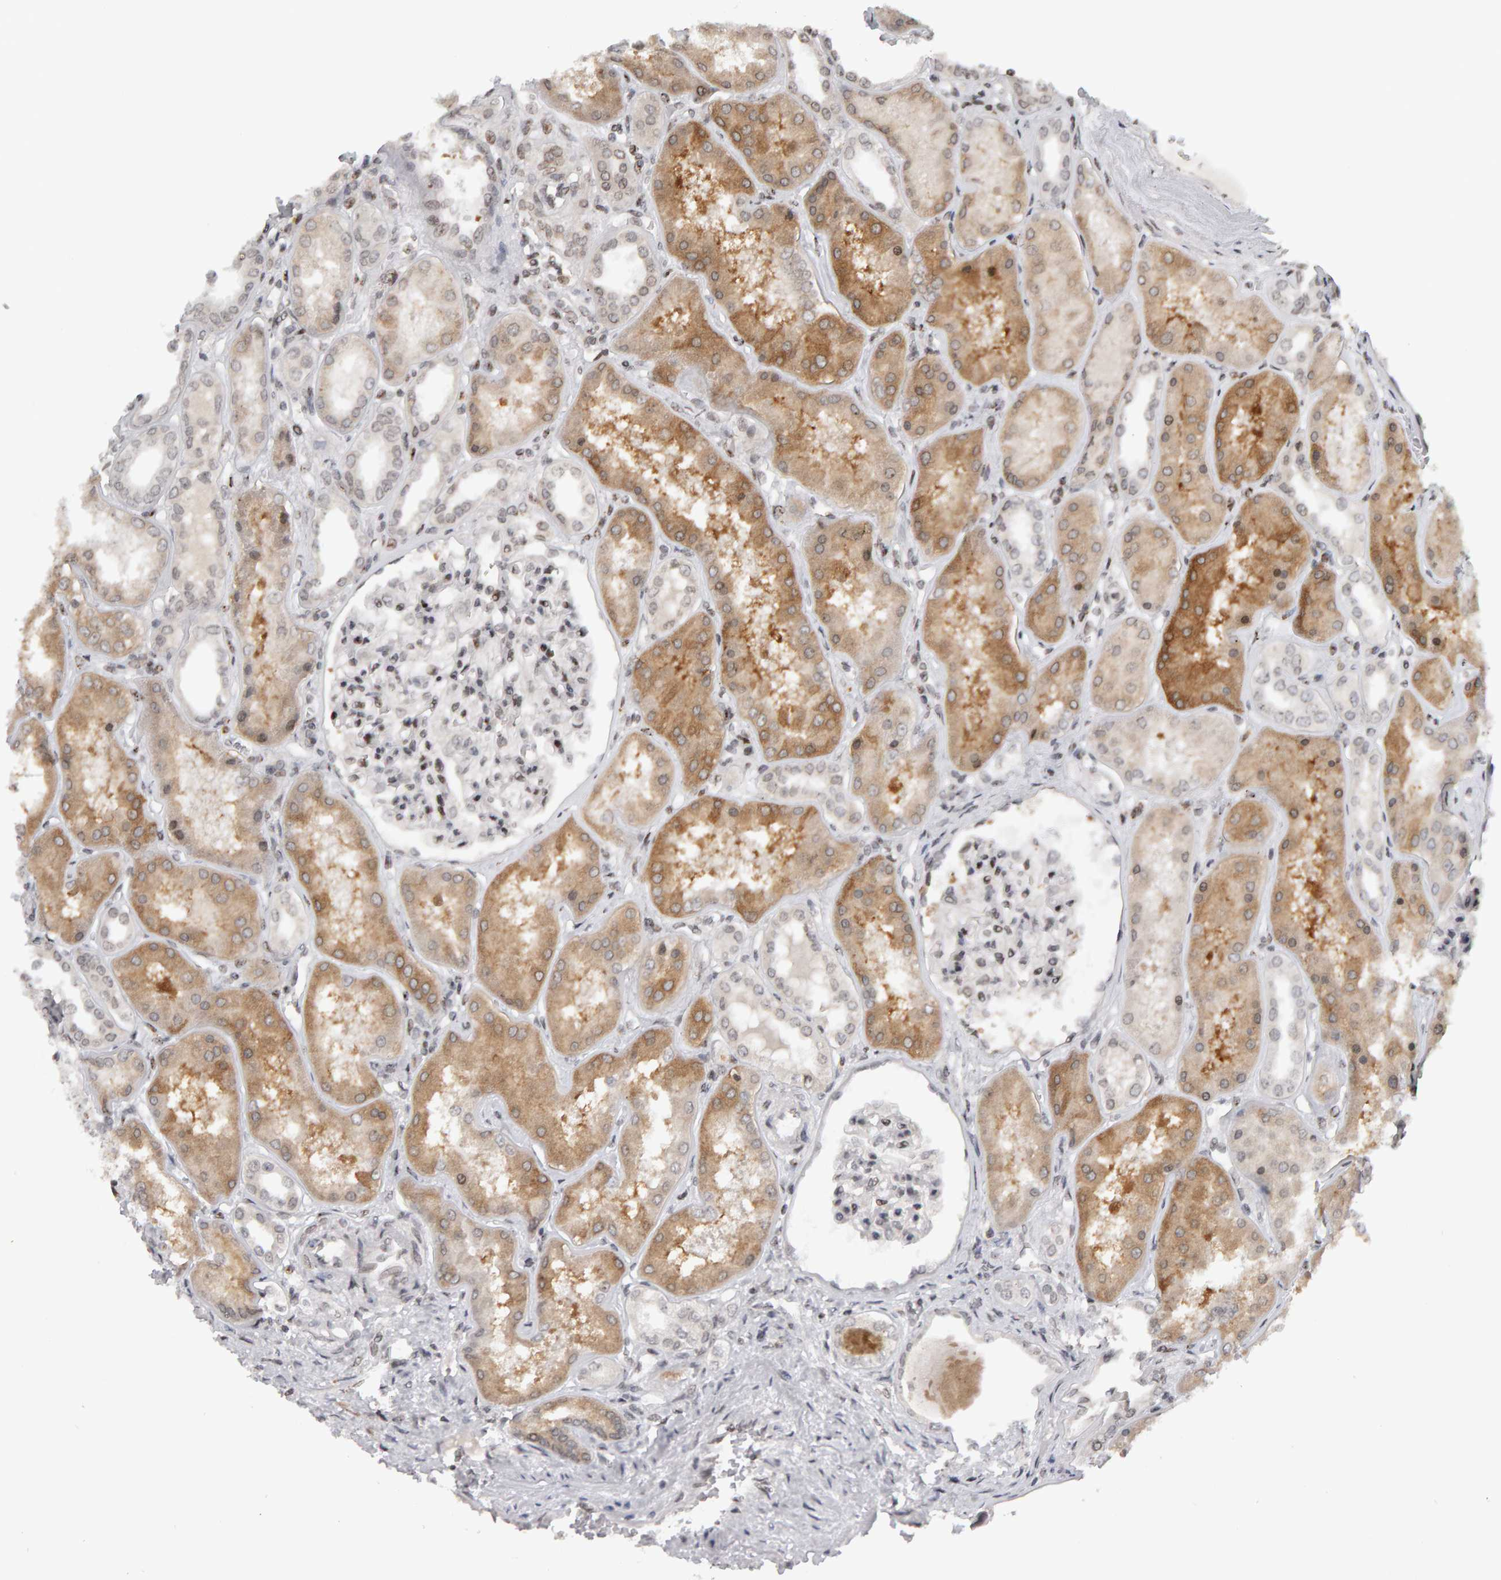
{"staining": {"intensity": "moderate", "quantity": ">75%", "location": "nuclear"}, "tissue": "kidney", "cell_type": "Cells in glomeruli", "image_type": "normal", "snomed": [{"axis": "morphology", "description": "Normal tissue, NOS"}, {"axis": "topography", "description": "Kidney"}], "caption": "This micrograph reveals normal kidney stained with immunohistochemistry to label a protein in brown. The nuclear of cells in glomeruli show moderate positivity for the protein. Nuclei are counter-stained blue.", "gene": "TRAM1", "patient": {"sex": "female", "age": 56}}